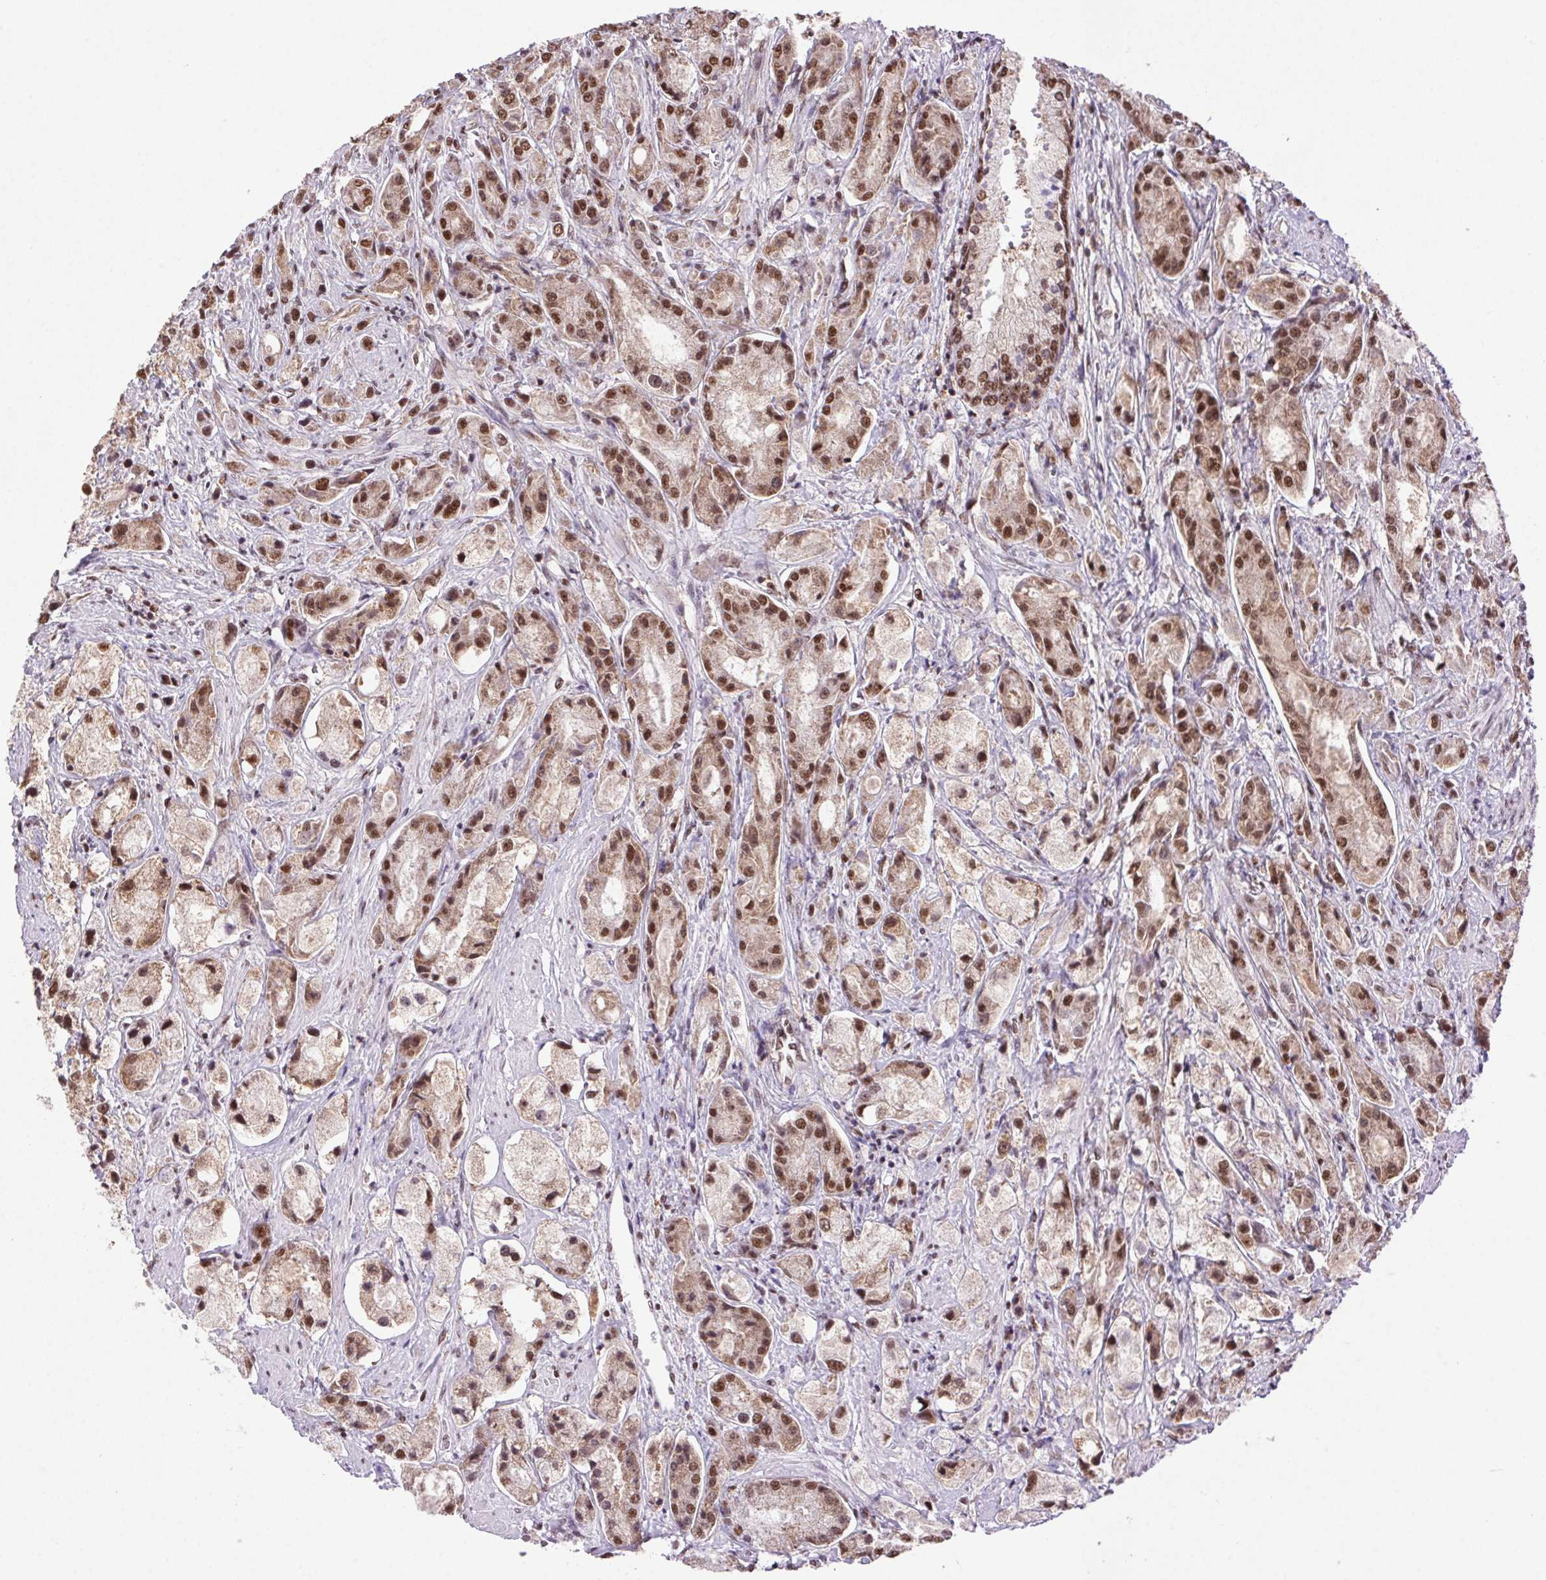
{"staining": {"intensity": "moderate", "quantity": ">75%", "location": "nuclear"}, "tissue": "prostate cancer", "cell_type": "Tumor cells", "image_type": "cancer", "snomed": [{"axis": "morphology", "description": "Adenocarcinoma, High grade"}, {"axis": "topography", "description": "Prostate"}], "caption": "Prostate adenocarcinoma (high-grade) was stained to show a protein in brown. There is medium levels of moderate nuclear positivity in approximately >75% of tumor cells. (IHC, brightfield microscopy, high magnification).", "gene": "ZNF207", "patient": {"sex": "male", "age": 67}}